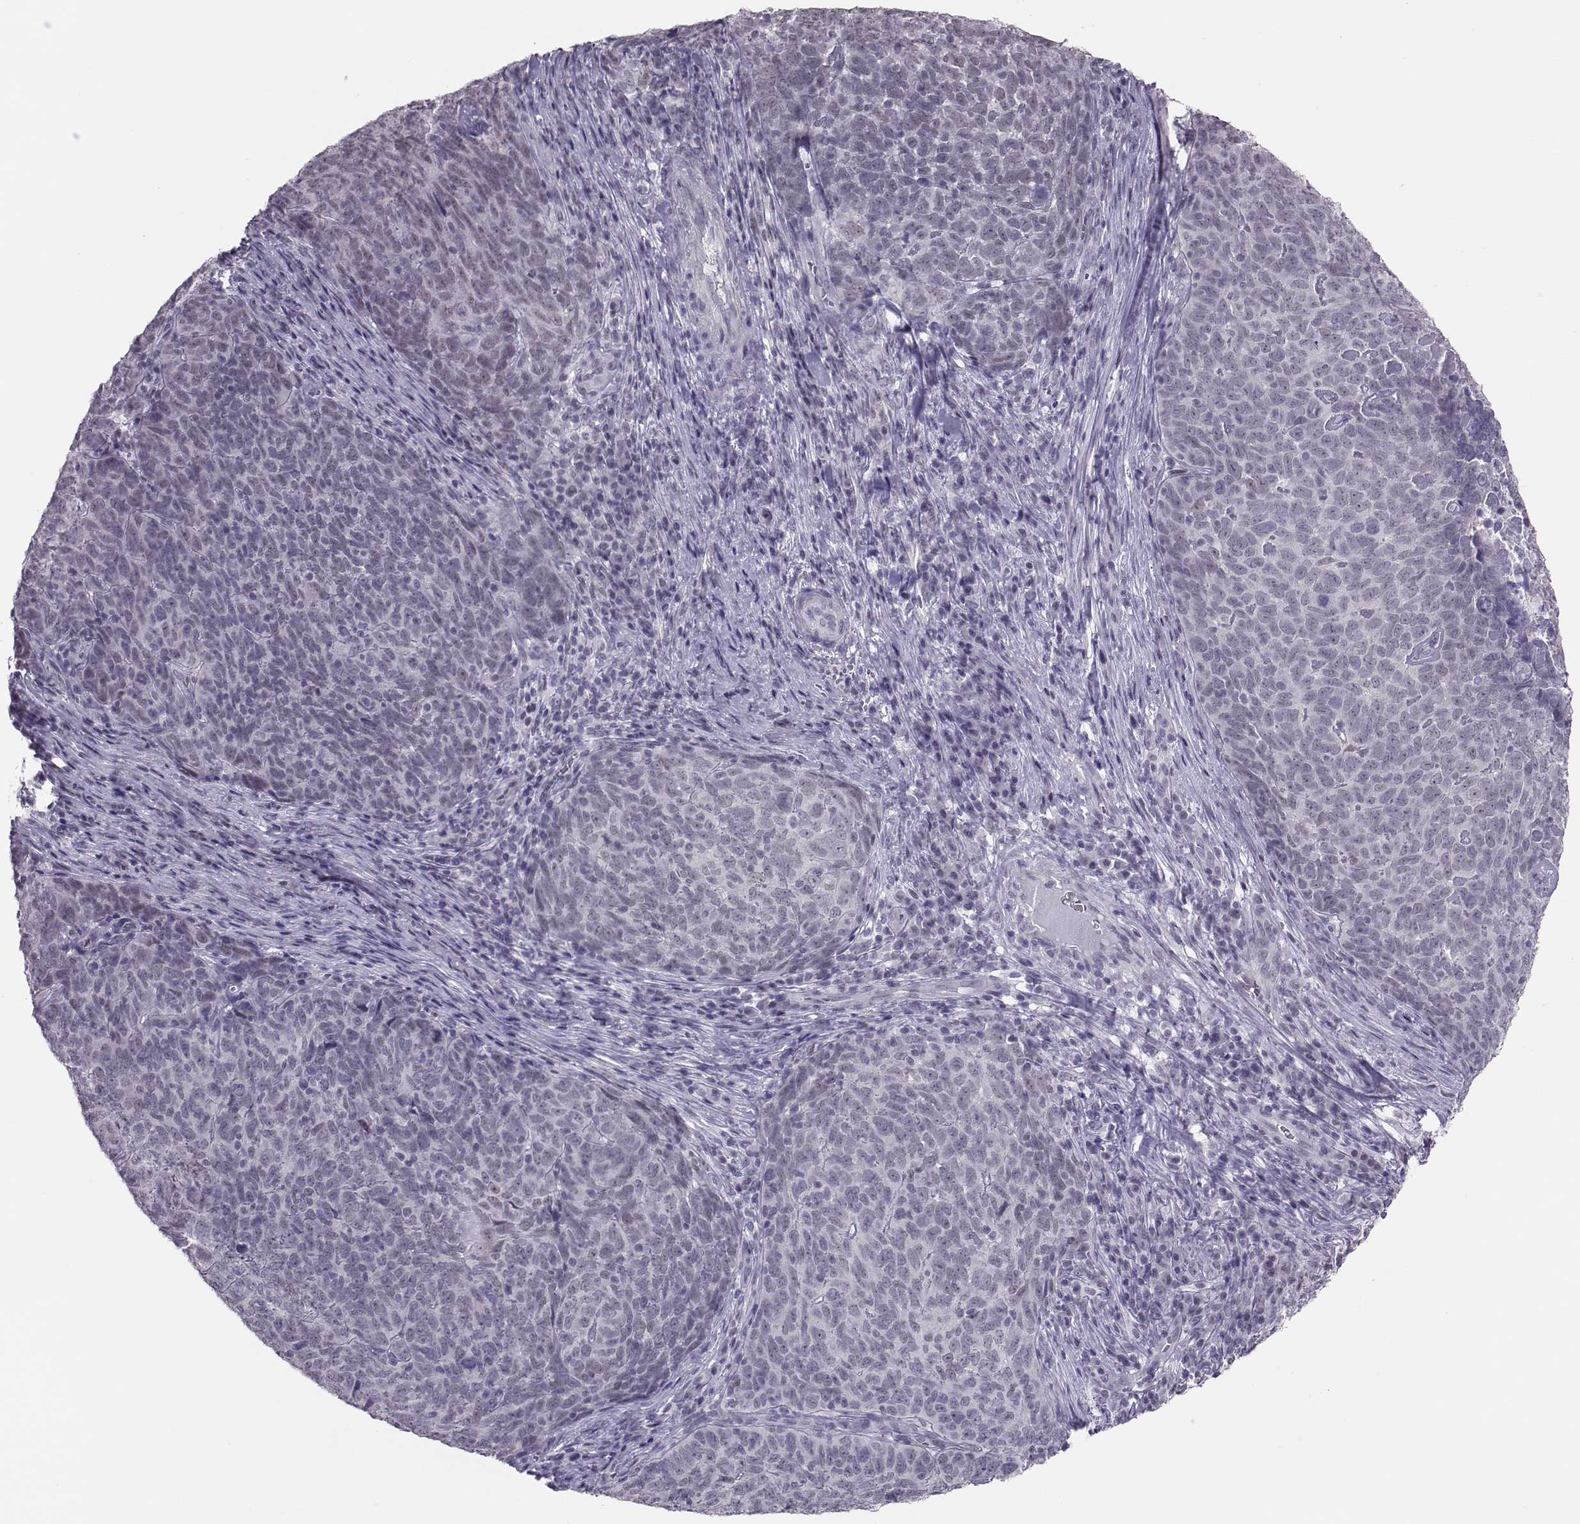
{"staining": {"intensity": "negative", "quantity": "none", "location": "none"}, "tissue": "skin cancer", "cell_type": "Tumor cells", "image_type": "cancer", "snomed": [{"axis": "morphology", "description": "Squamous cell carcinoma, NOS"}, {"axis": "topography", "description": "Skin"}, {"axis": "topography", "description": "Anal"}], "caption": "Immunohistochemistry (IHC) image of neoplastic tissue: skin squamous cell carcinoma stained with DAB displays no significant protein expression in tumor cells.", "gene": "DNAAF1", "patient": {"sex": "female", "age": 51}}